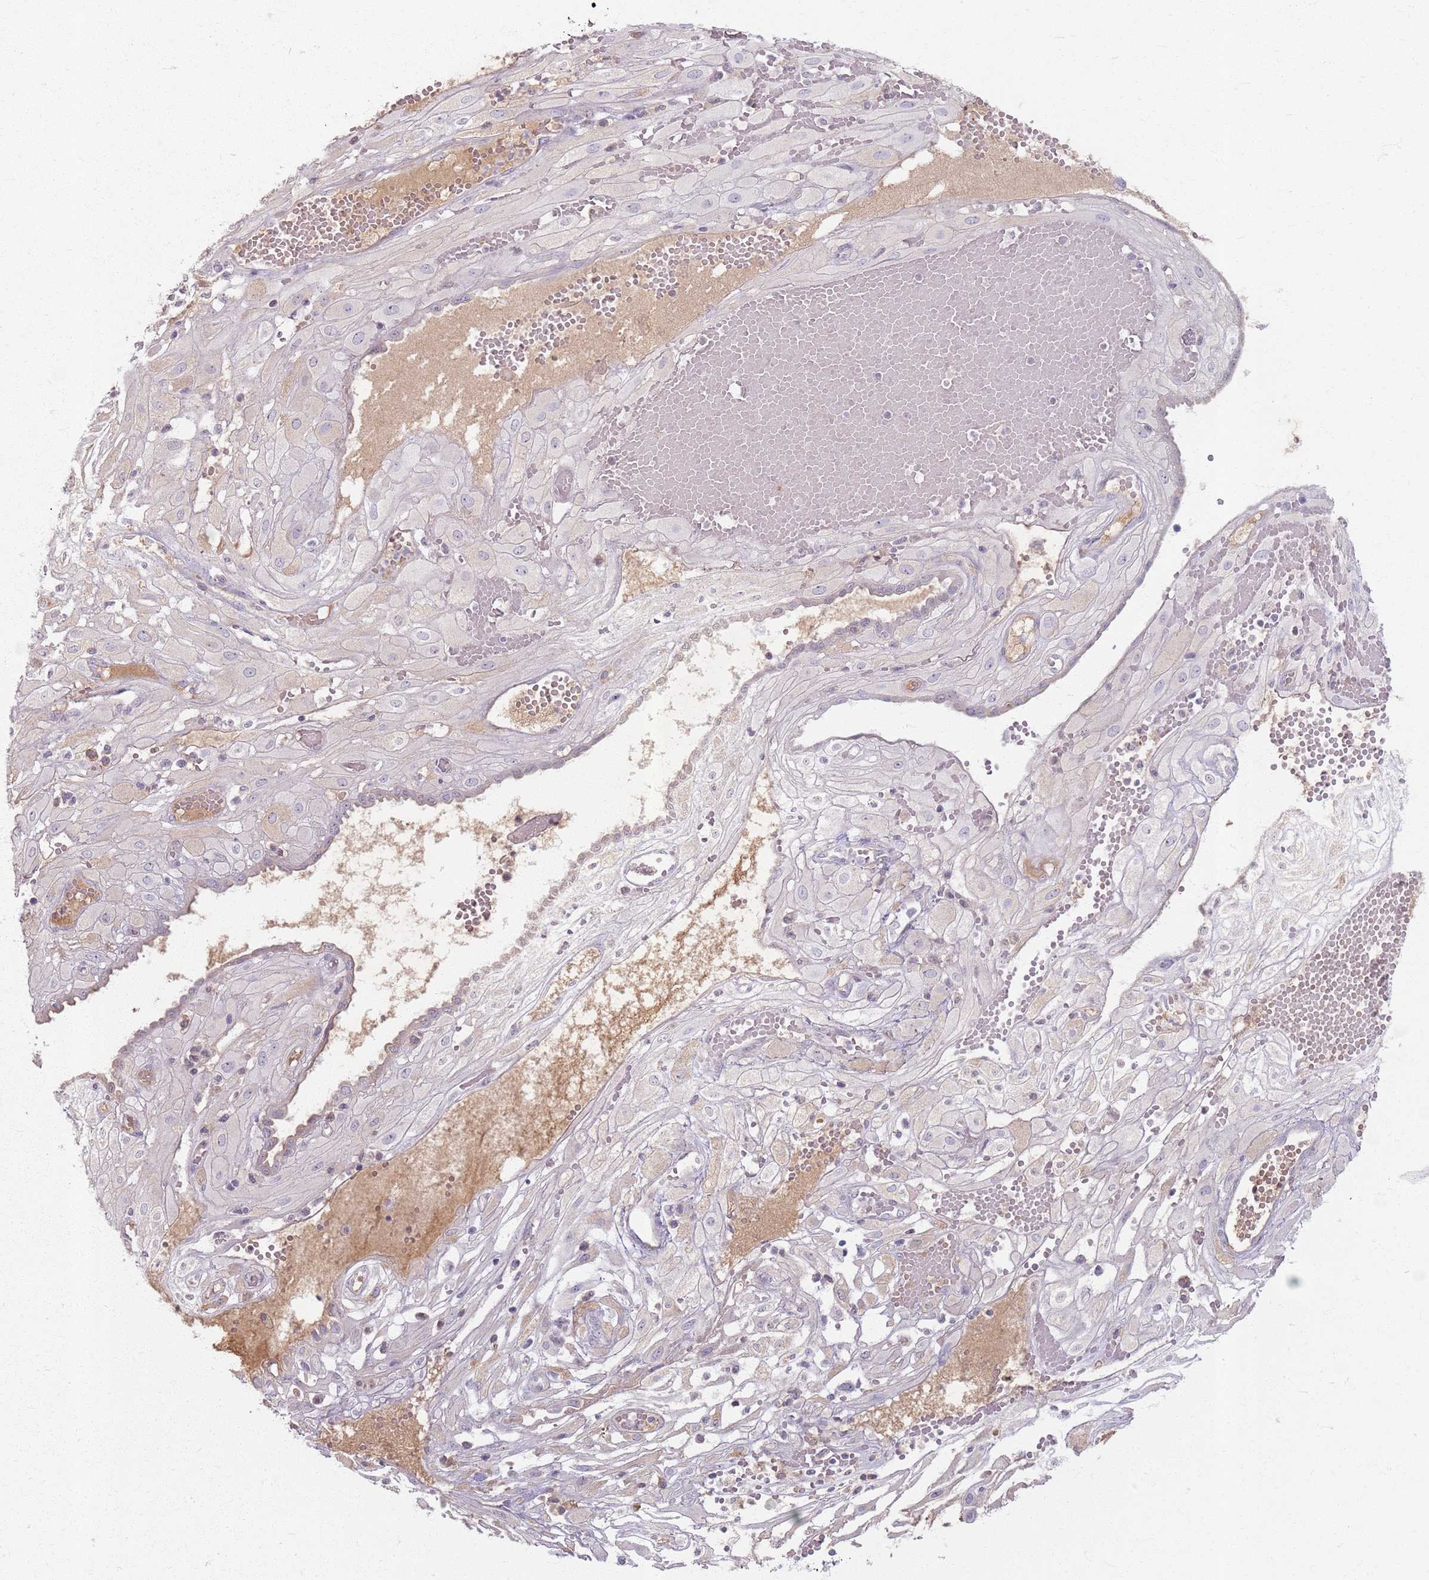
{"staining": {"intensity": "negative", "quantity": "none", "location": "none"}, "tissue": "cervical cancer", "cell_type": "Tumor cells", "image_type": "cancer", "snomed": [{"axis": "morphology", "description": "Squamous cell carcinoma, NOS"}, {"axis": "topography", "description": "Cervix"}], "caption": "Immunohistochemistry image of cervical cancer stained for a protein (brown), which shows no staining in tumor cells.", "gene": "CRIPT", "patient": {"sex": "female", "age": 36}}